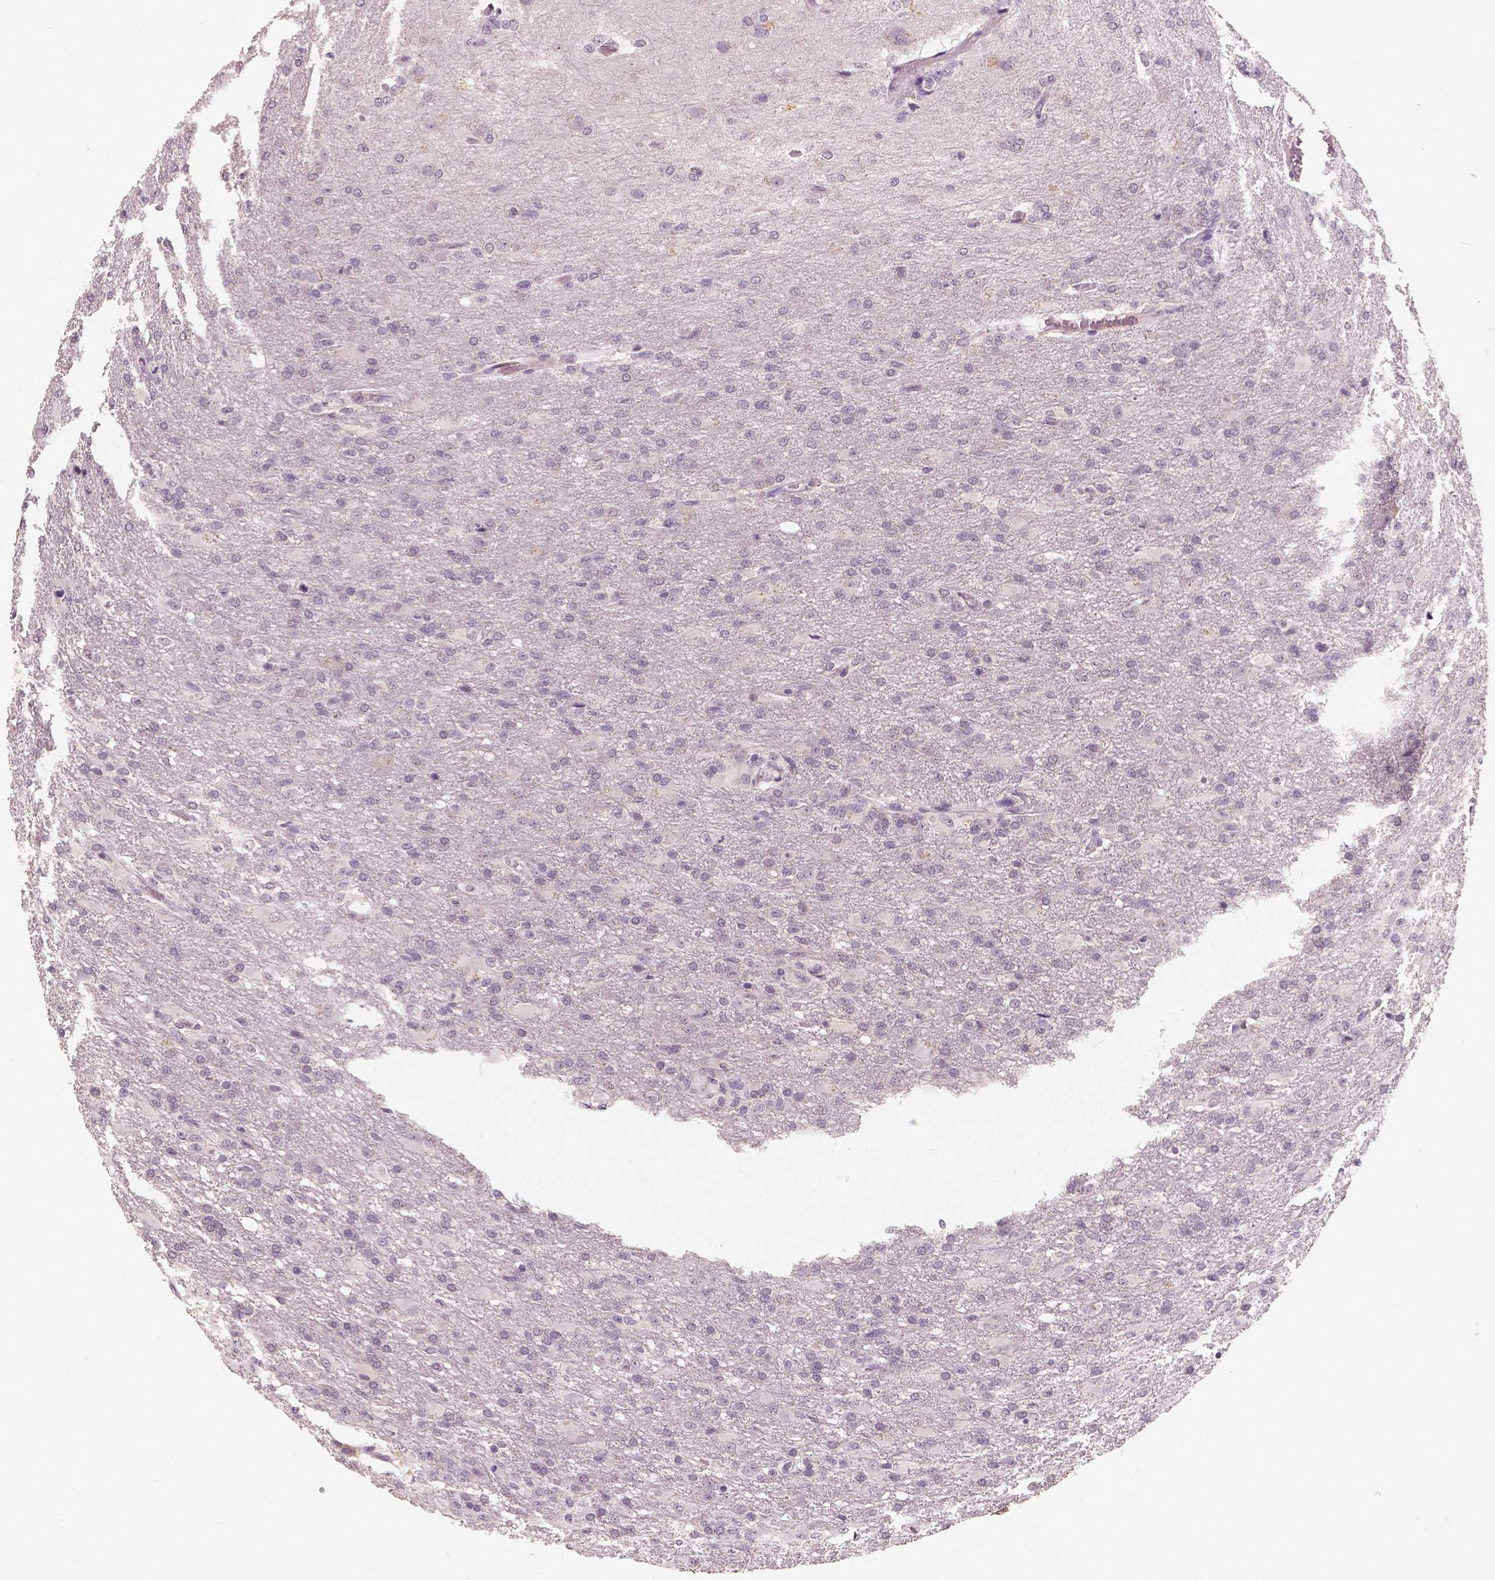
{"staining": {"intensity": "negative", "quantity": "none", "location": "none"}, "tissue": "glioma", "cell_type": "Tumor cells", "image_type": "cancer", "snomed": [{"axis": "morphology", "description": "Glioma, malignant, High grade"}, {"axis": "topography", "description": "Brain"}], "caption": "The IHC micrograph has no significant staining in tumor cells of high-grade glioma (malignant) tissue.", "gene": "RNASE7", "patient": {"sex": "male", "age": 68}}